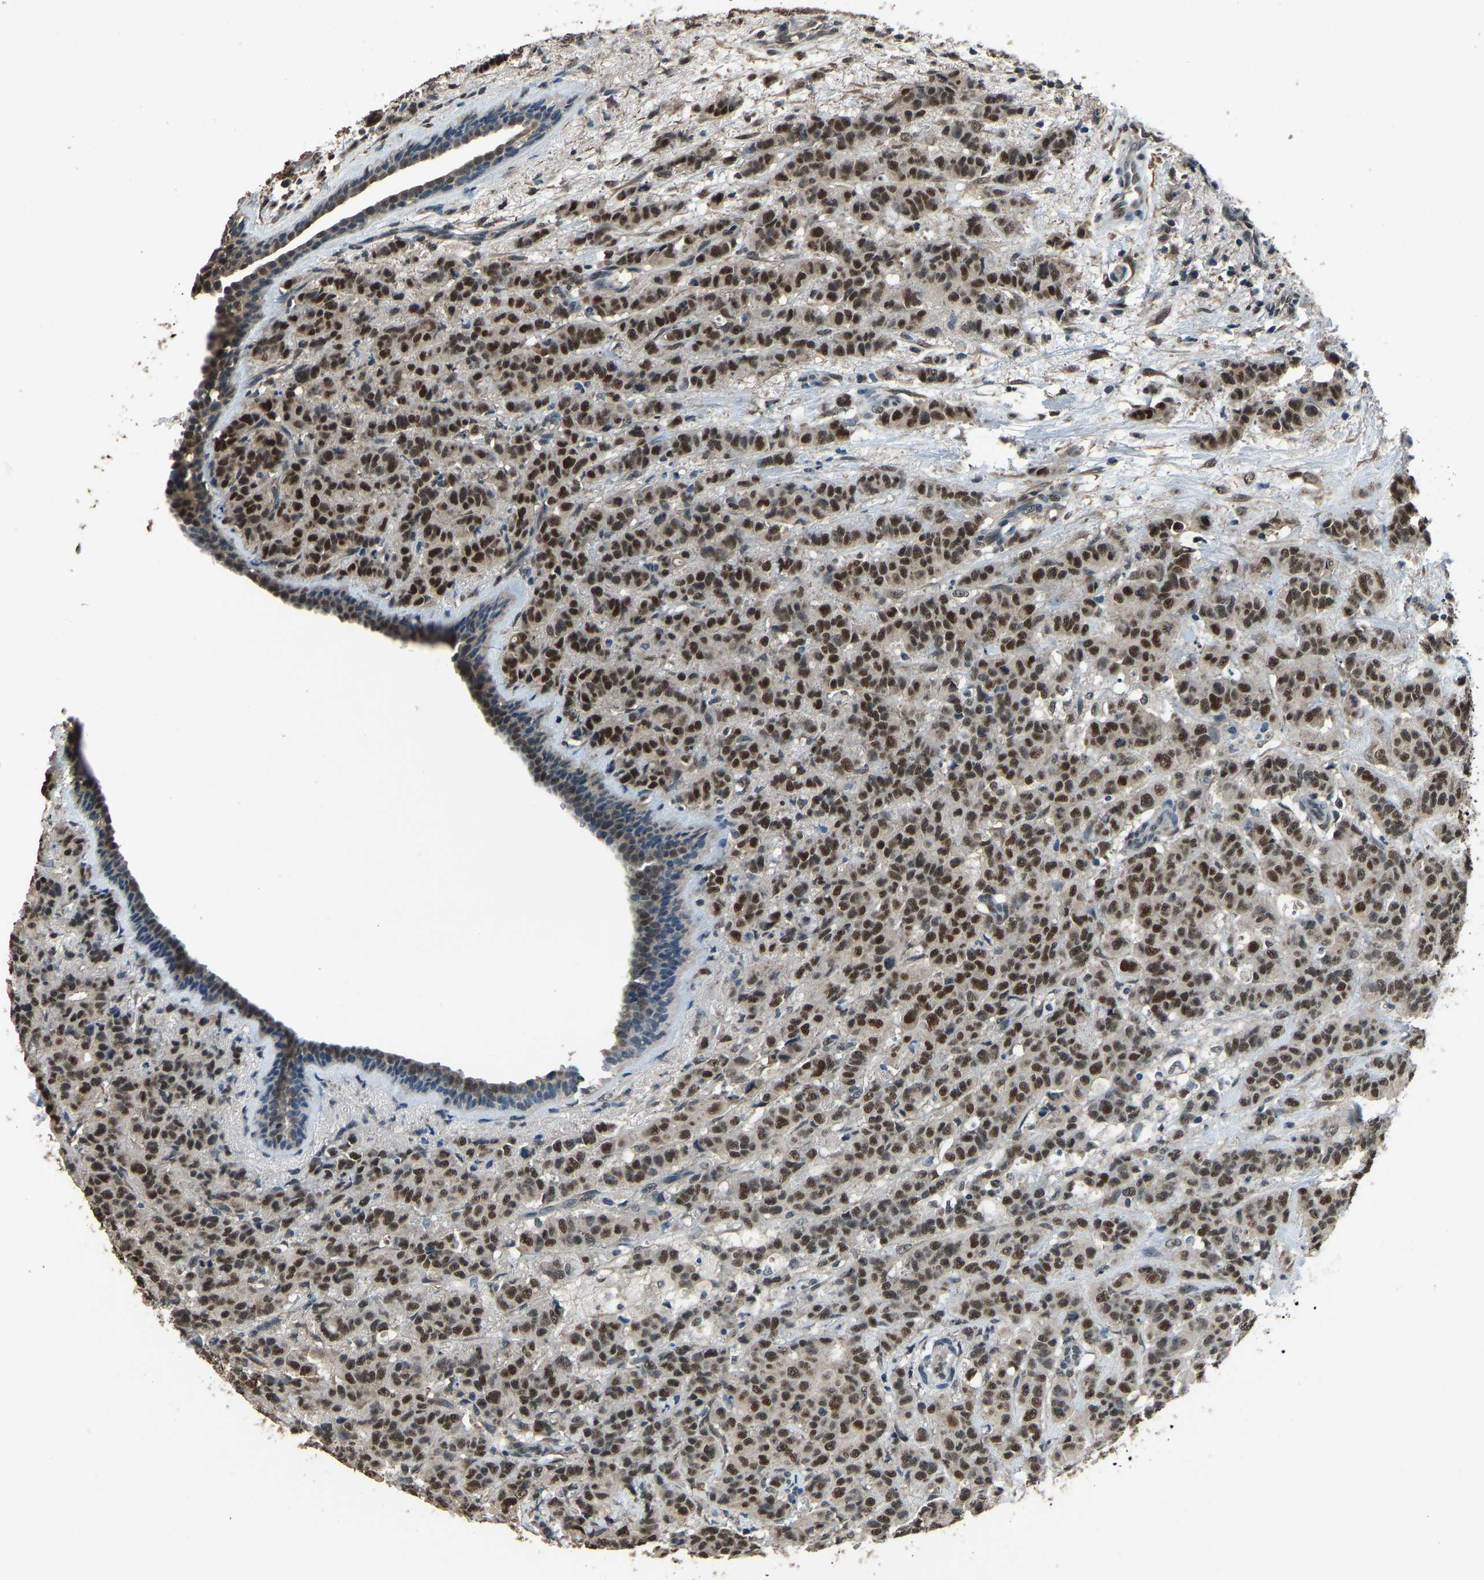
{"staining": {"intensity": "strong", "quantity": ">75%", "location": "nuclear"}, "tissue": "breast cancer", "cell_type": "Tumor cells", "image_type": "cancer", "snomed": [{"axis": "morphology", "description": "Normal tissue, NOS"}, {"axis": "morphology", "description": "Duct carcinoma"}, {"axis": "topography", "description": "Breast"}], "caption": "Strong nuclear protein staining is identified in about >75% of tumor cells in breast cancer (infiltrating ductal carcinoma).", "gene": "TOX4", "patient": {"sex": "female", "age": 40}}